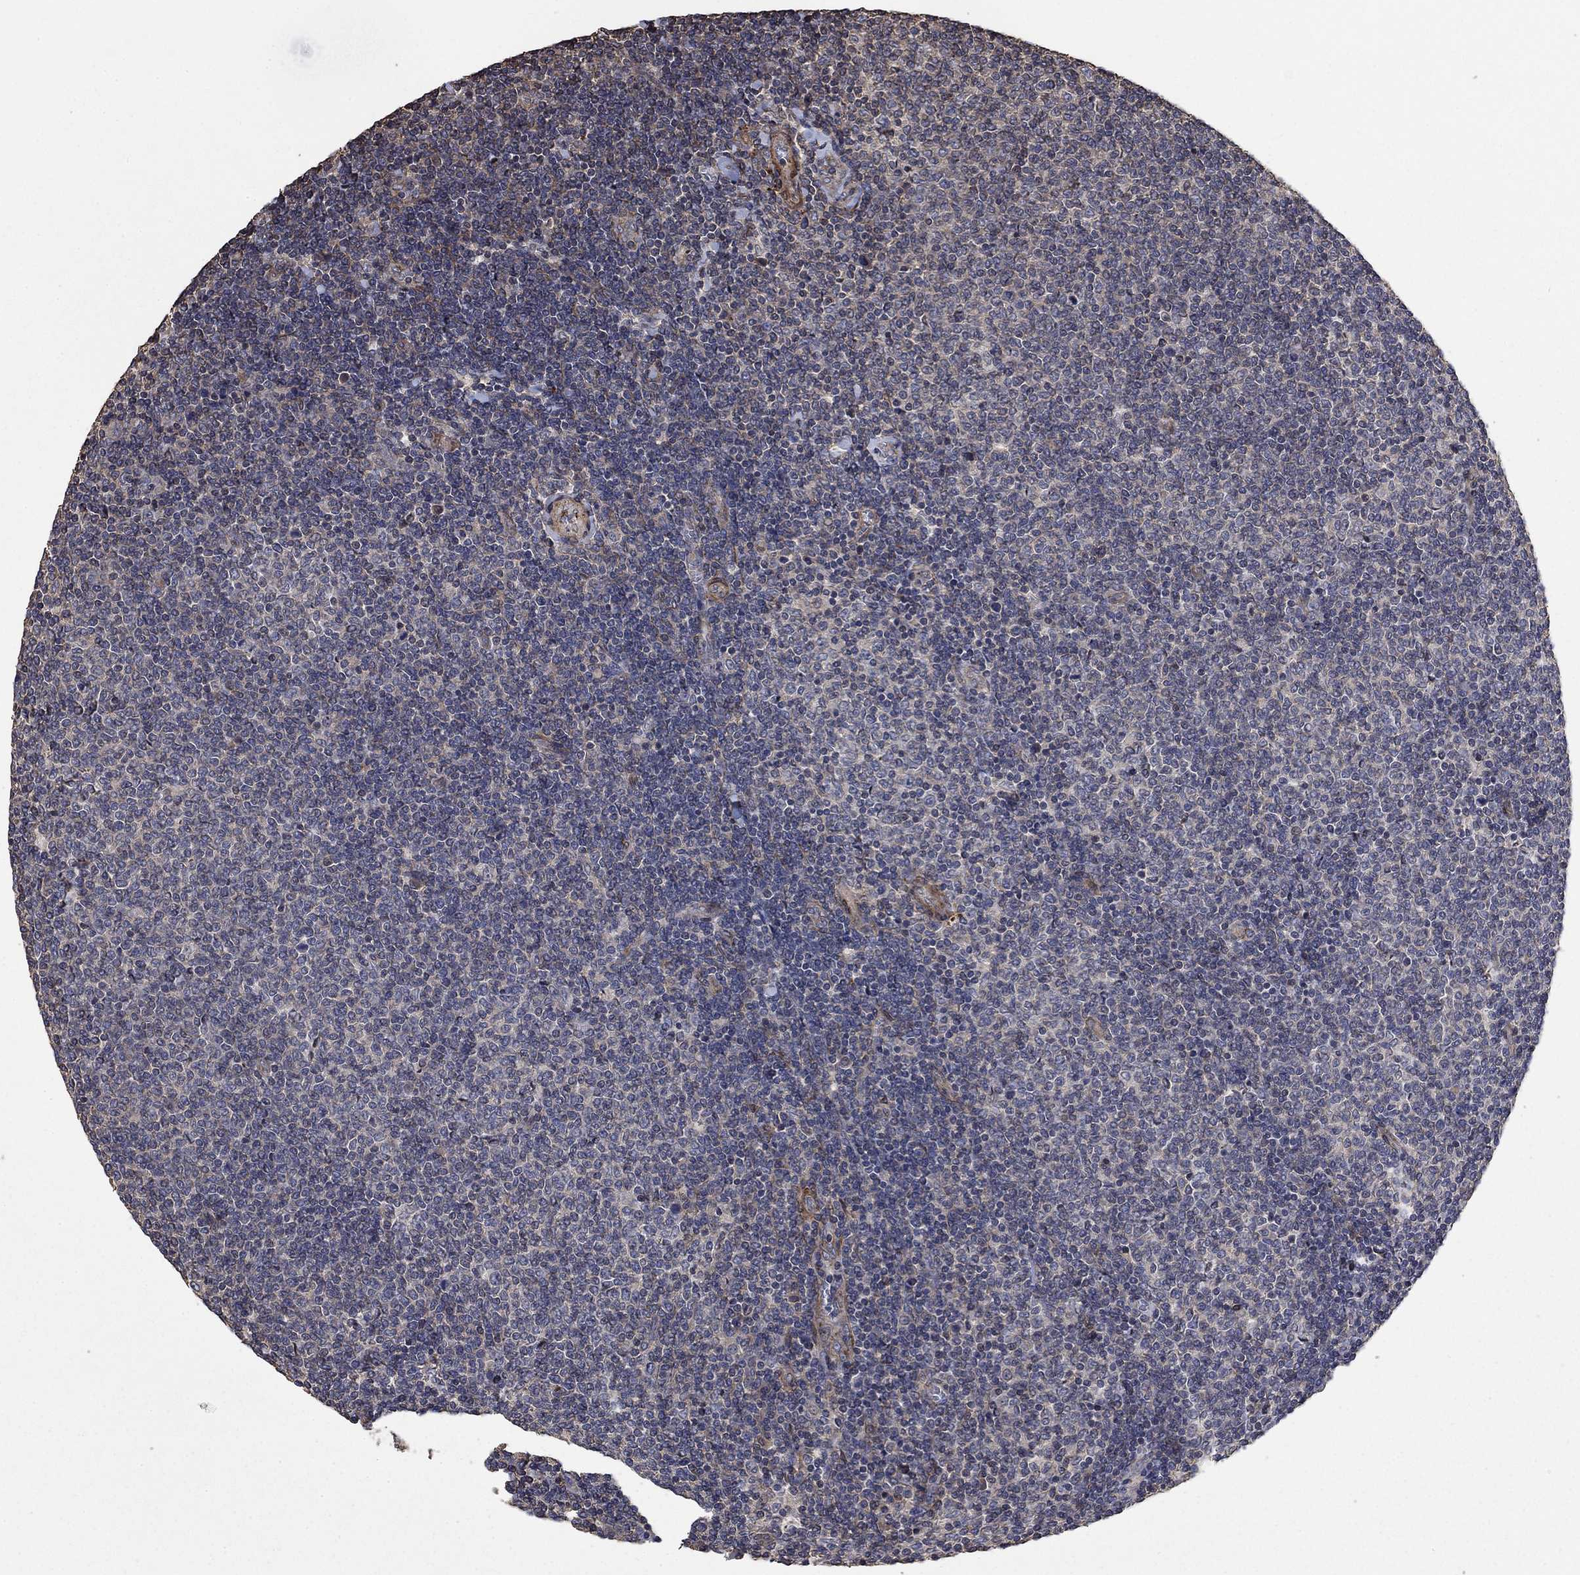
{"staining": {"intensity": "negative", "quantity": "none", "location": "none"}, "tissue": "lymphoma", "cell_type": "Tumor cells", "image_type": "cancer", "snomed": [{"axis": "morphology", "description": "Malignant lymphoma, non-Hodgkin's type, Low grade"}, {"axis": "topography", "description": "Lymph node"}], "caption": "IHC histopathology image of human low-grade malignant lymphoma, non-Hodgkin's type stained for a protein (brown), which exhibits no staining in tumor cells.", "gene": "PDE3A", "patient": {"sex": "male", "age": 52}}